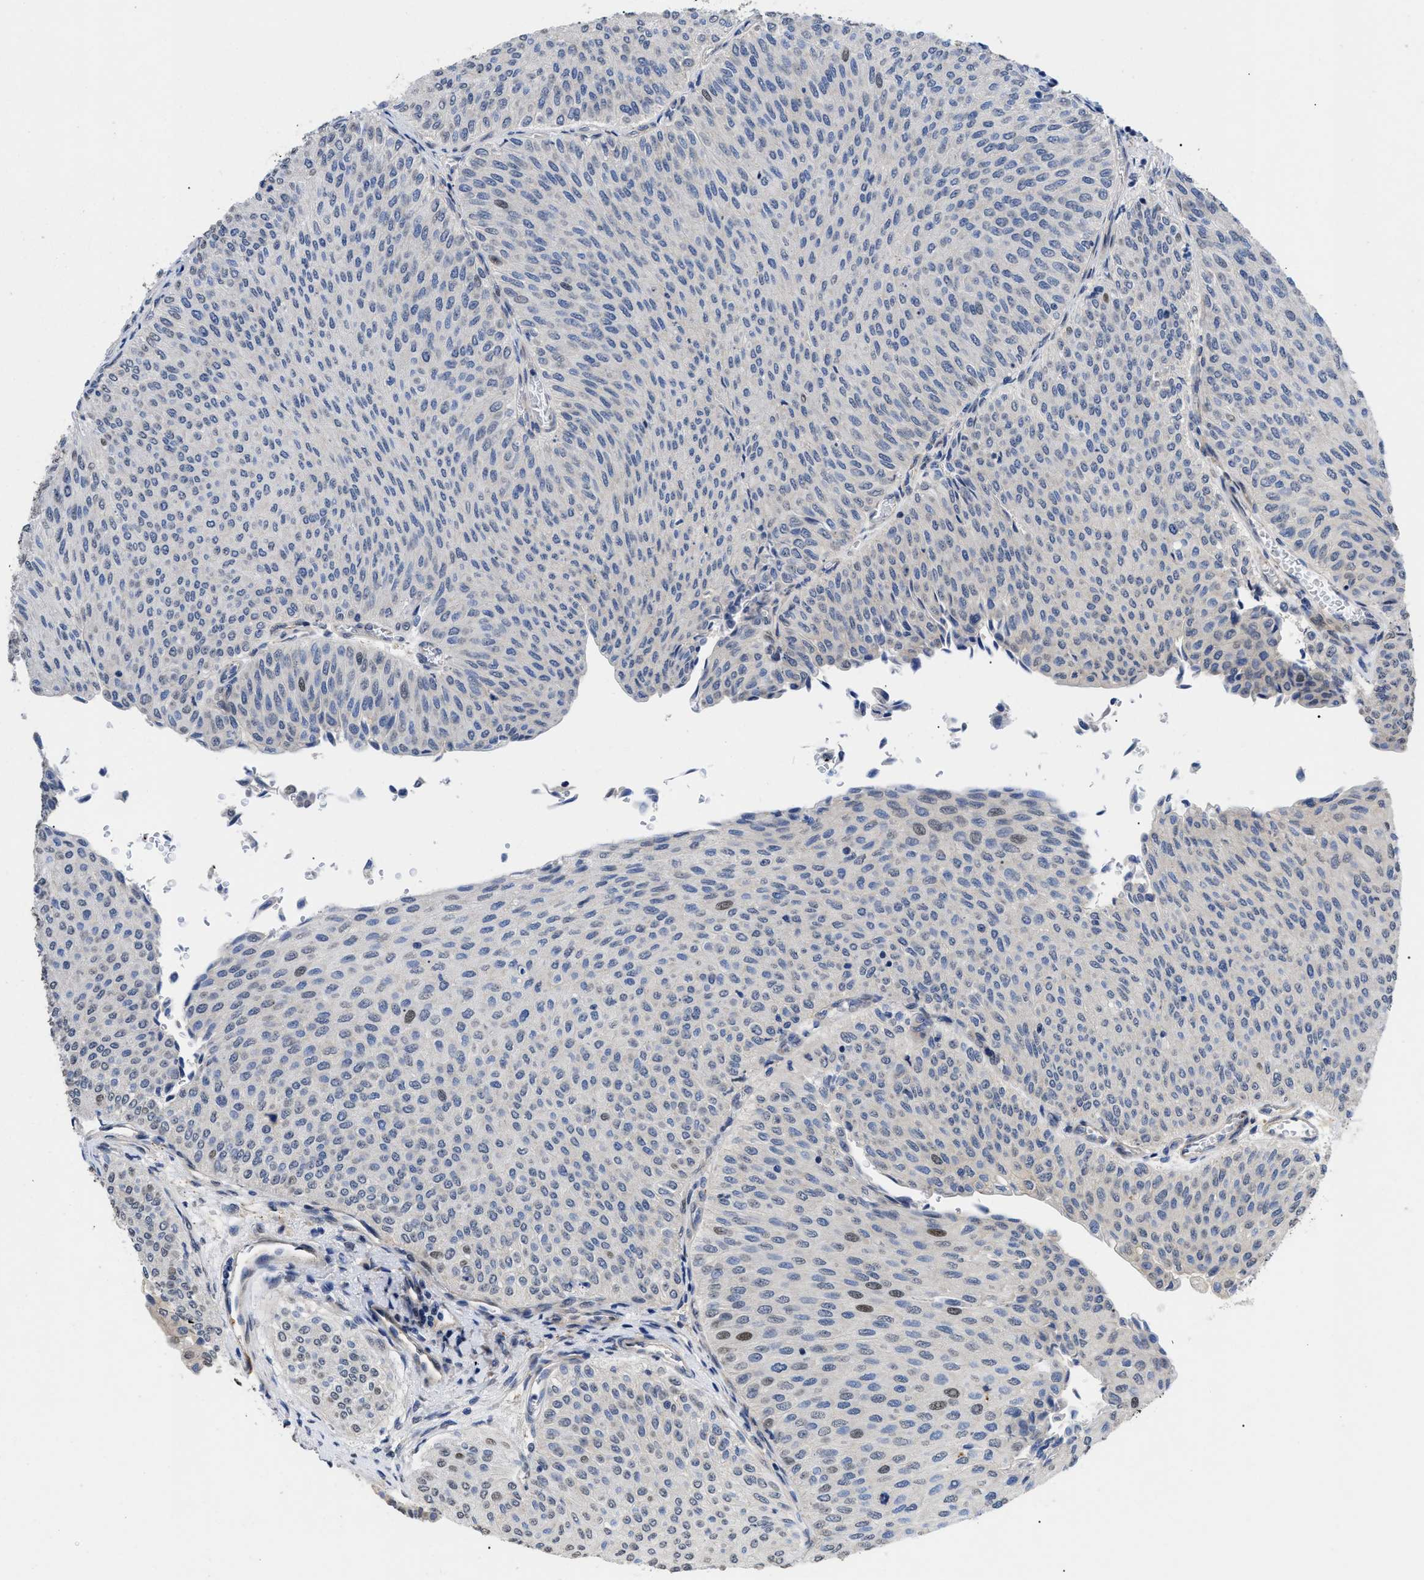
{"staining": {"intensity": "negative", "quantity": "none", "location": "none"}, "tissue": "urothelial cancer", "cell_type": "Tumor cells", "image_type": "cancer", "snomed": [{"axis": "morphology", "description": "Urothelial carcinoma, Low grade"}, {"axis": "topography", "description": "Urinary bladder"}], "caption": "This is an immunohistochemistry photomicrograph of low-grade urothelial carcinoma. There is no expression in tumor cells.", "gene": "SFXN5", "patient": {"sex": "male", "age": 78}}